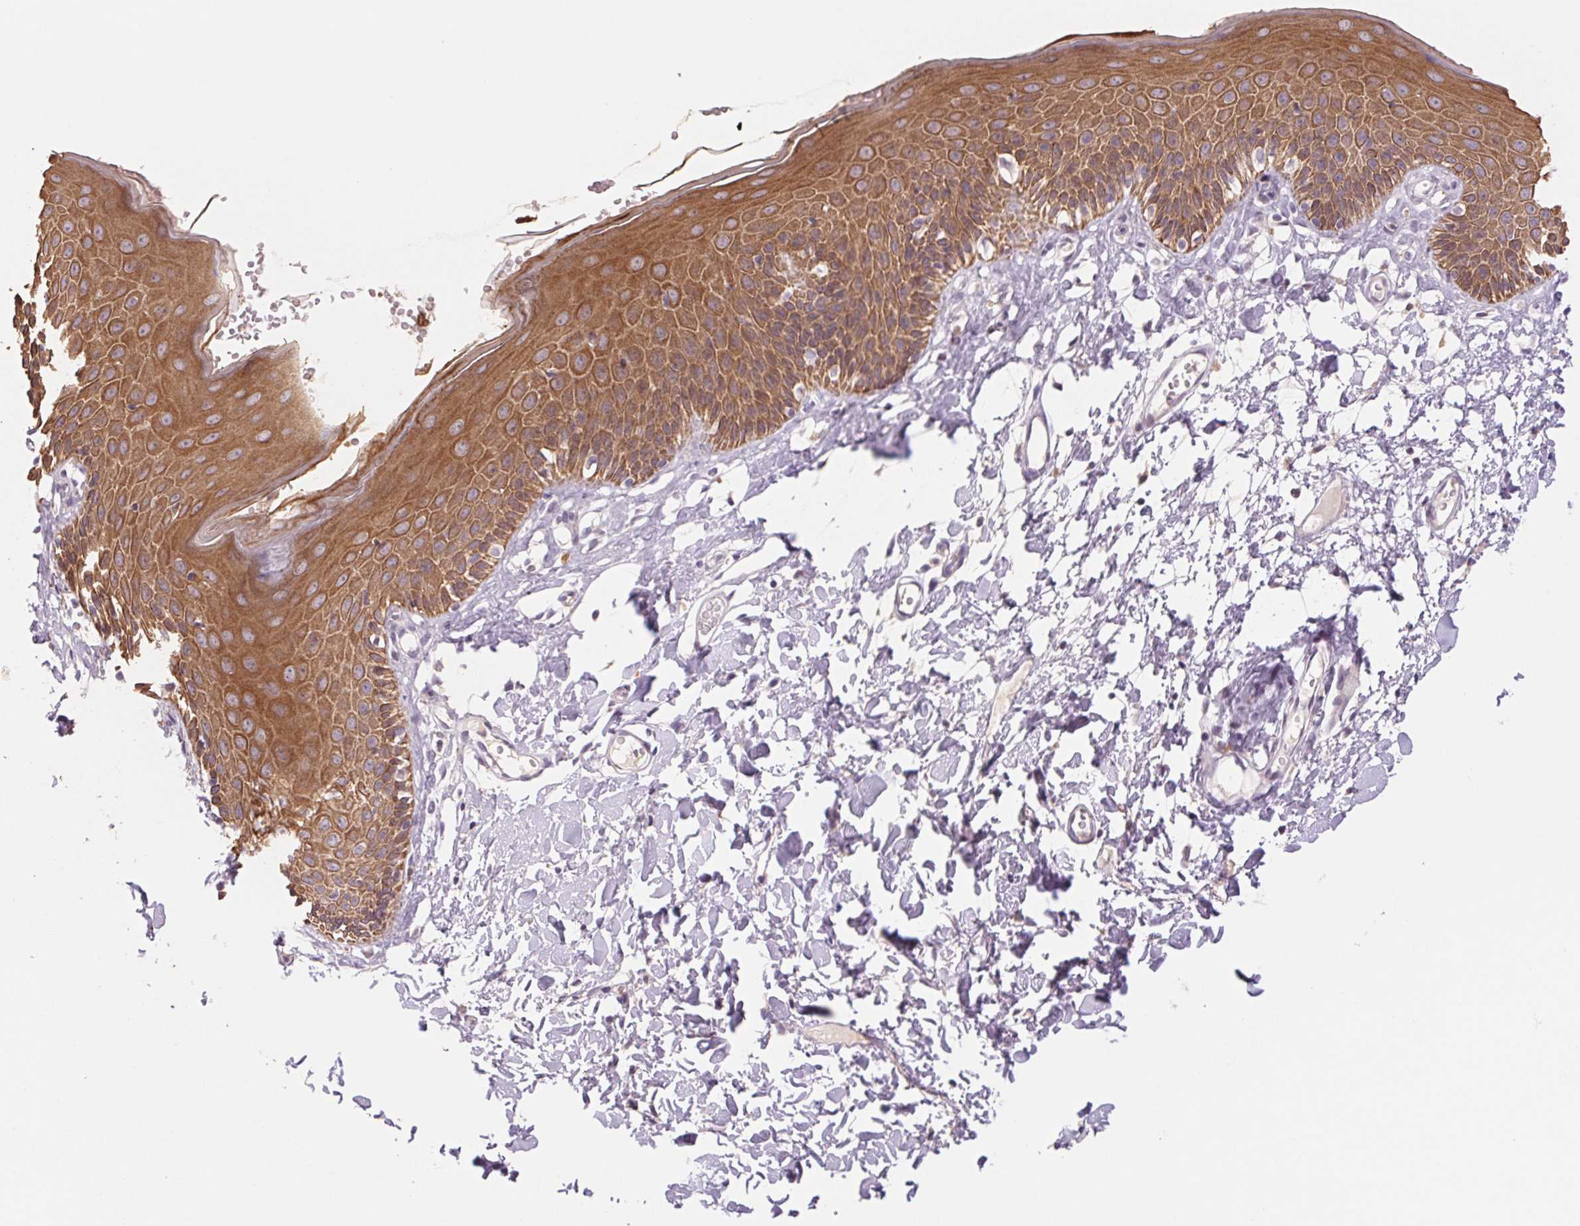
{"staining": {"intensity": "strong", "quantity": ">75%", "location": "cytoplasmic/membranous"}, "tissue": "skin", "cell_type": "Epidermal cells", "image_type": "normal", "snomed": [{"axis": "morphology", "description": "Normal tissue, NOS"}, {"axis": "topography", "description": "Vulva"}], "caption": "Brown immunohistochemical staining in normal human skin demonstrates strong cytoplasmic/membranous staining in approximately >75% of epidermal cells.", "gene": "KRT1", "patient": {"sex": "female", "age": 68}}